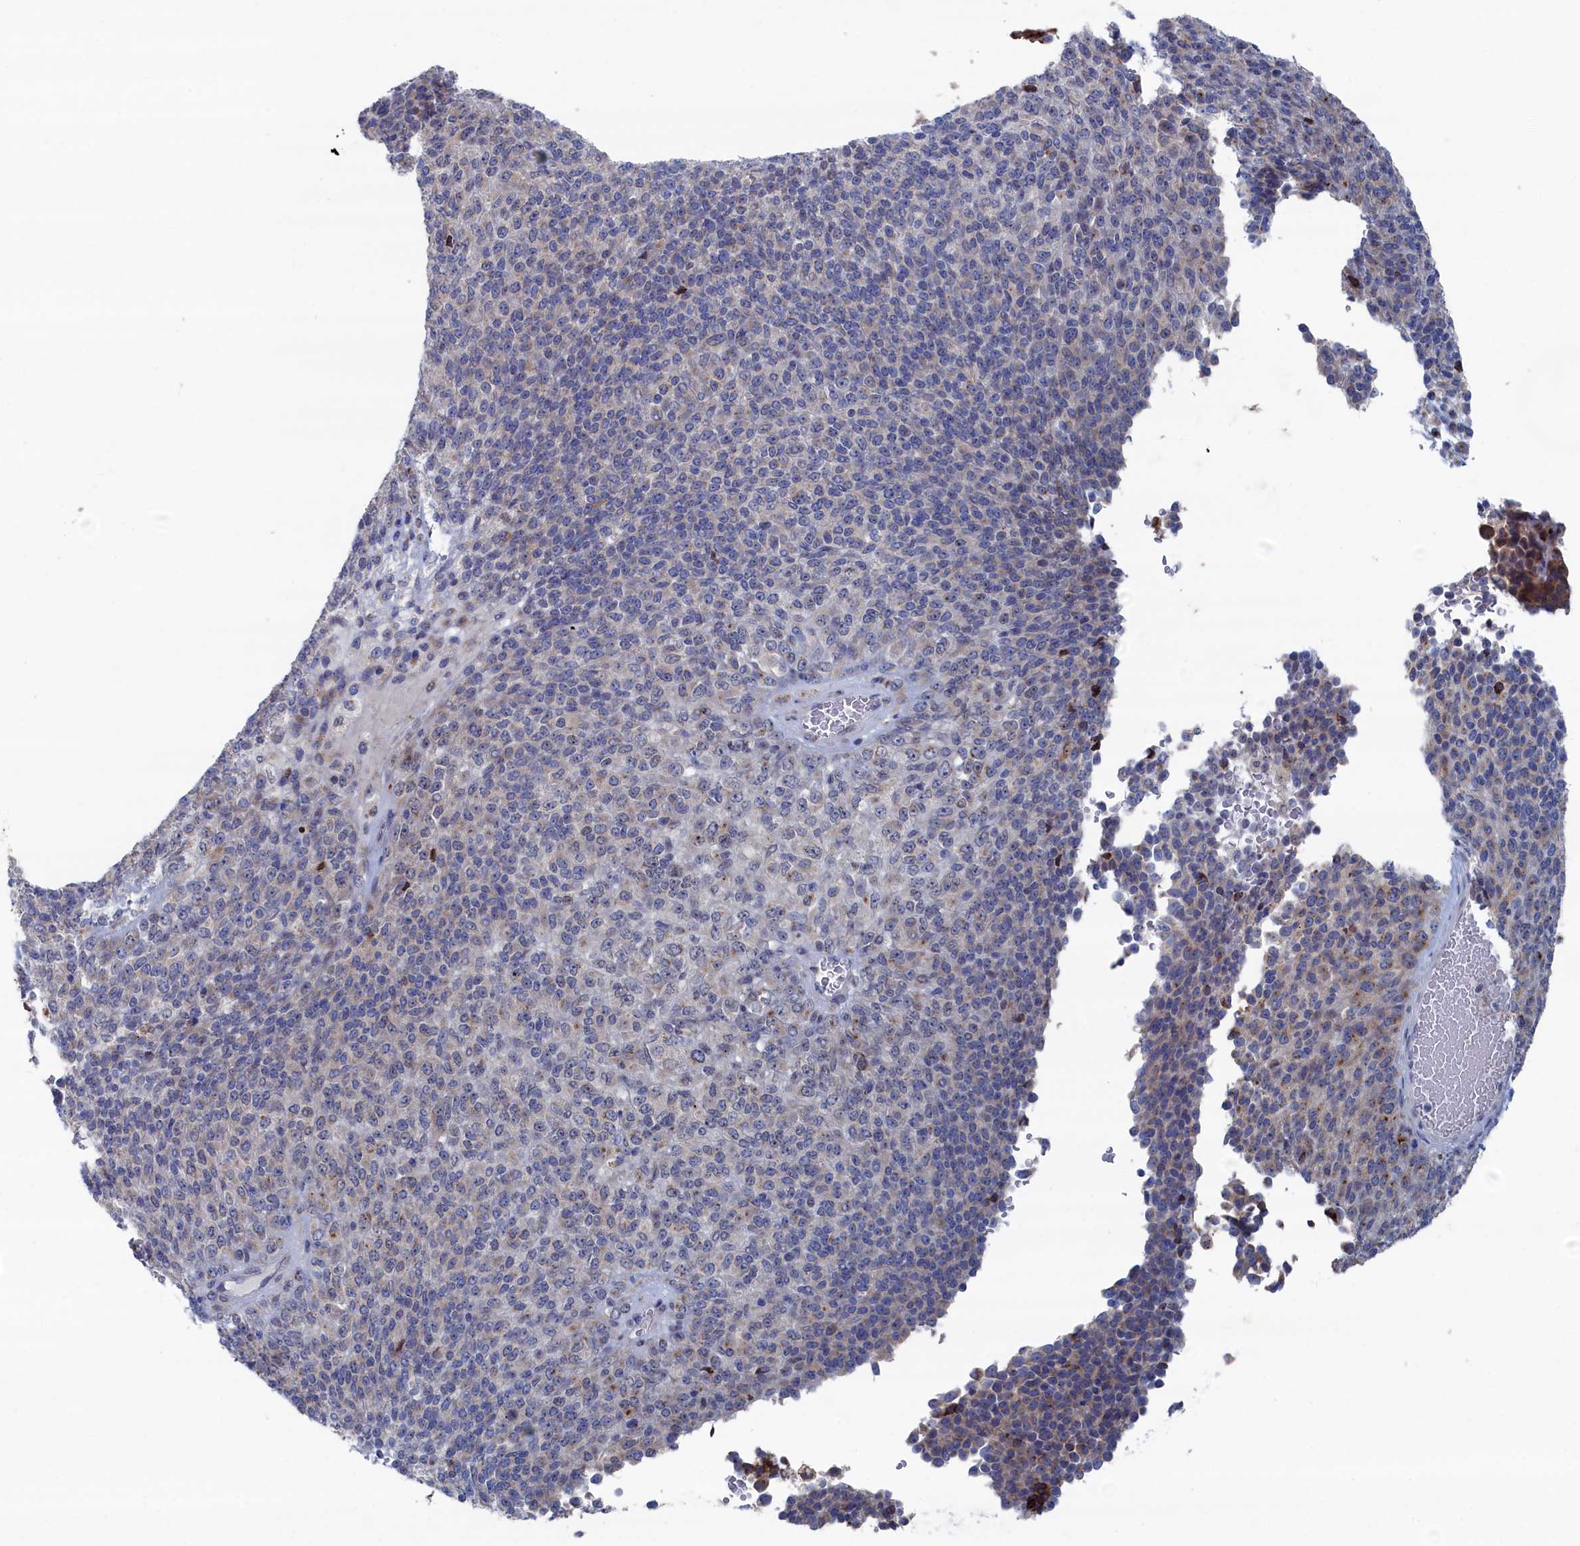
{"staining": {"intensity": "moderate", "quantity": "25%-75%", "location": "cytoplasmic/membranous"}, "tissue": "melanoma", "cell_type": "Tumor cells", "image_type": "cancer", "snomed": [{"axis": "morphology", "description": "Malignant melanoma, Metastatic site"}, {"axis": "topography", "description": "Brain"}], "caption": "Immunohistochemistry image of neoplastic tissue: human melanoma stained using immunohistochemistry exhibits medium levels of moderate protein expression localized specifically in the cytoplasmic/membranous of tumor cells, appearing as a cytoplasmic/membranous brown color.", "gene": "IRX1", "patient": {"sex": "female", "age": 56}}